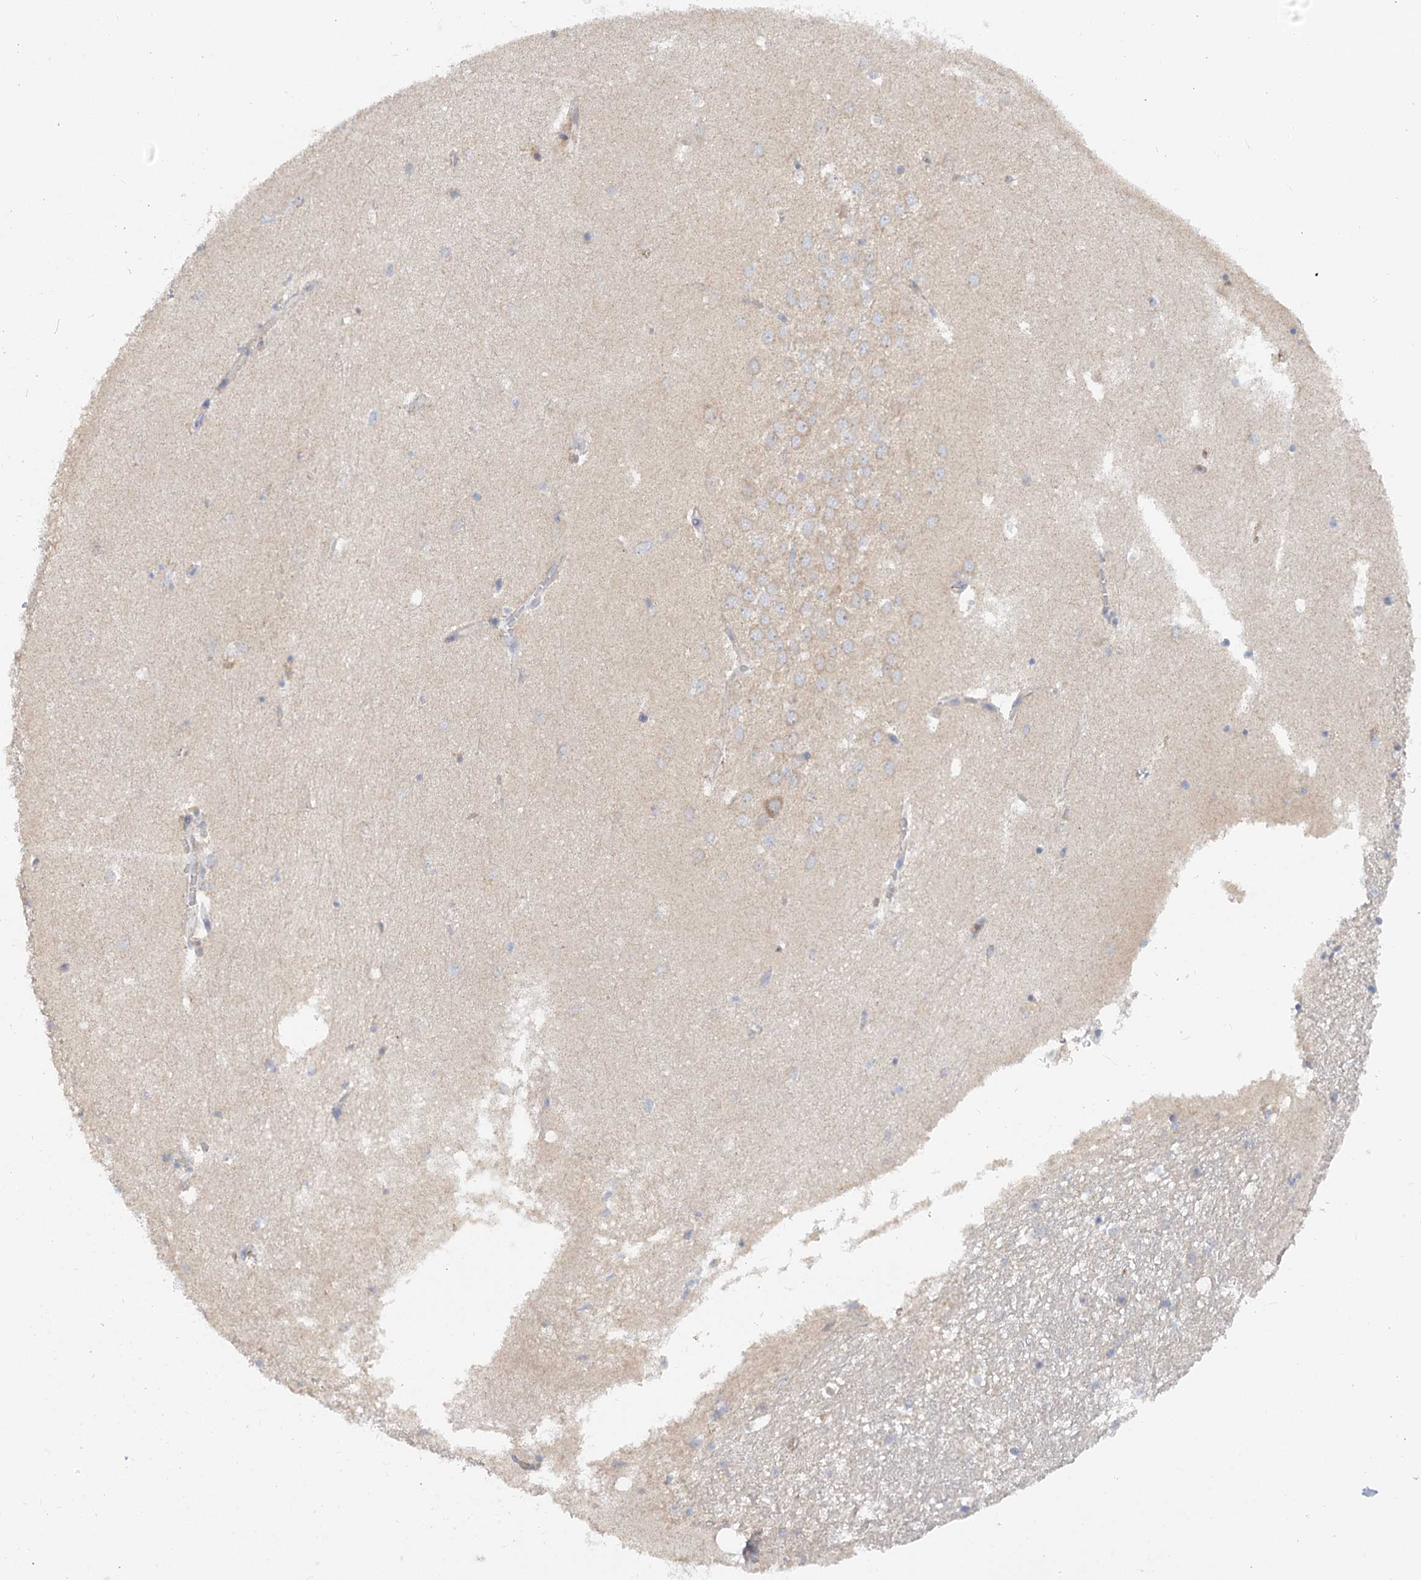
{"staining": {"intensity": "weak", "quantity": "<25%", "location": "cytoplasmic/membranous"}, "tissue": "hippocampus", "cell_type": "Glial cells", "image_type": "normal", "snomed": [{"axis": "morphology", "description": "Normal tissue, NOS"}, {"axis": "topography", "description": "Hippocampus"}], "caption": "An immunohistochemistry (IHC) image of unremarkable hippocampus is shown. There is no staining in glial cells of hippocampus.", "gene": "NELL2", "patient": {"sex": "female", "age": 64}}